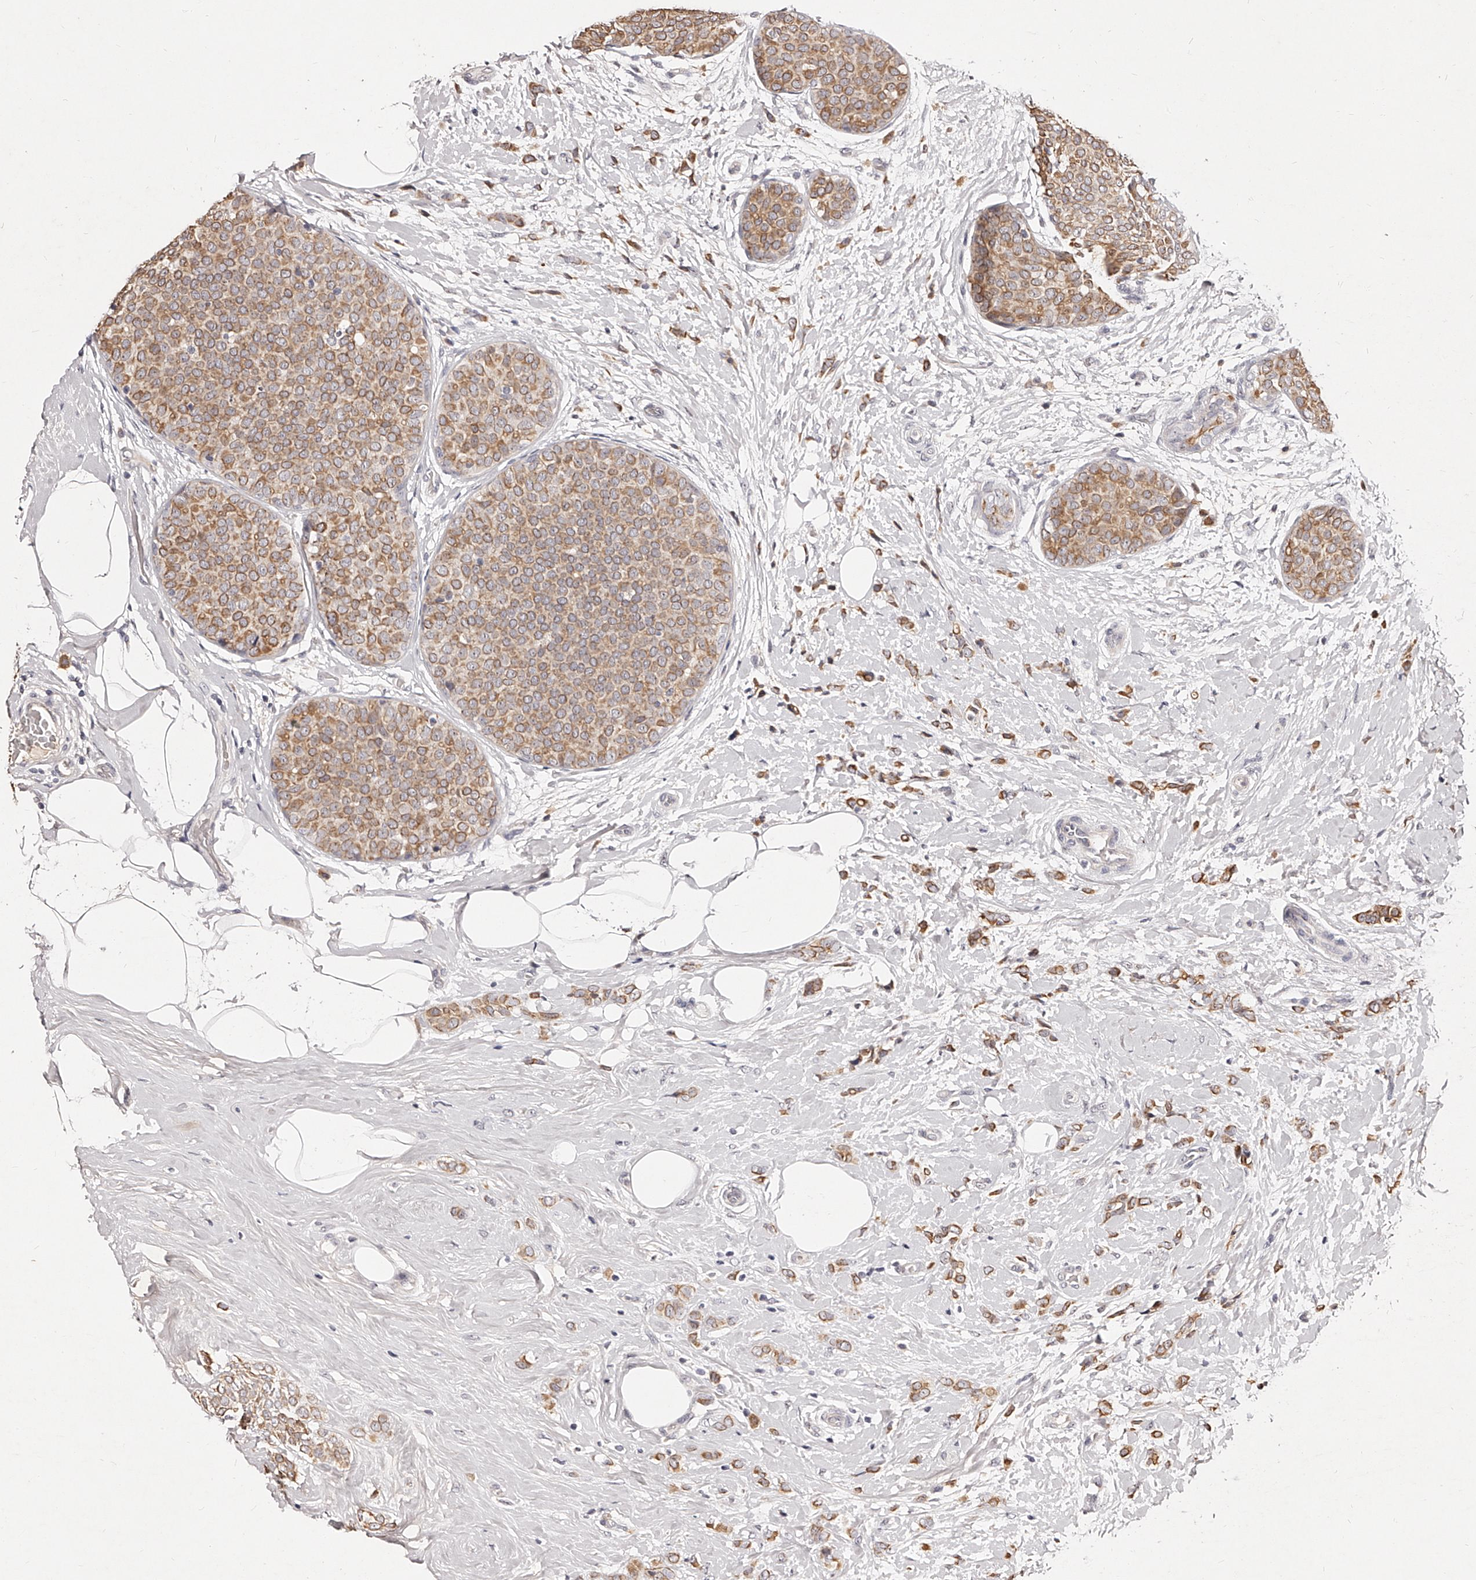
{"staining": {"intensity": "moderate", "quantity": ">75%", "location": "cytoplasmic/membranous"}, "tissue": "breast cancer", "cell_type": "Tumor cells", "image_type": "cancer", "snomed": [{"axis": "morphology", "description": "Lobular carcinoma, in situ"}, {"axis": "morphology", "description": "Lobular carcinoma"}, {"axis": "topography", "description": "Breast"}], "caption": "An immunohistochemistry micrograph of tumor tissue is shown. Protein staining in brown labels moderate cytoplasmic/membranous positivity in lobular carcinoma (breast) within tumor cells.", "gene": "PHACTR1", "patient": {"sex": "female", "age": 41}}